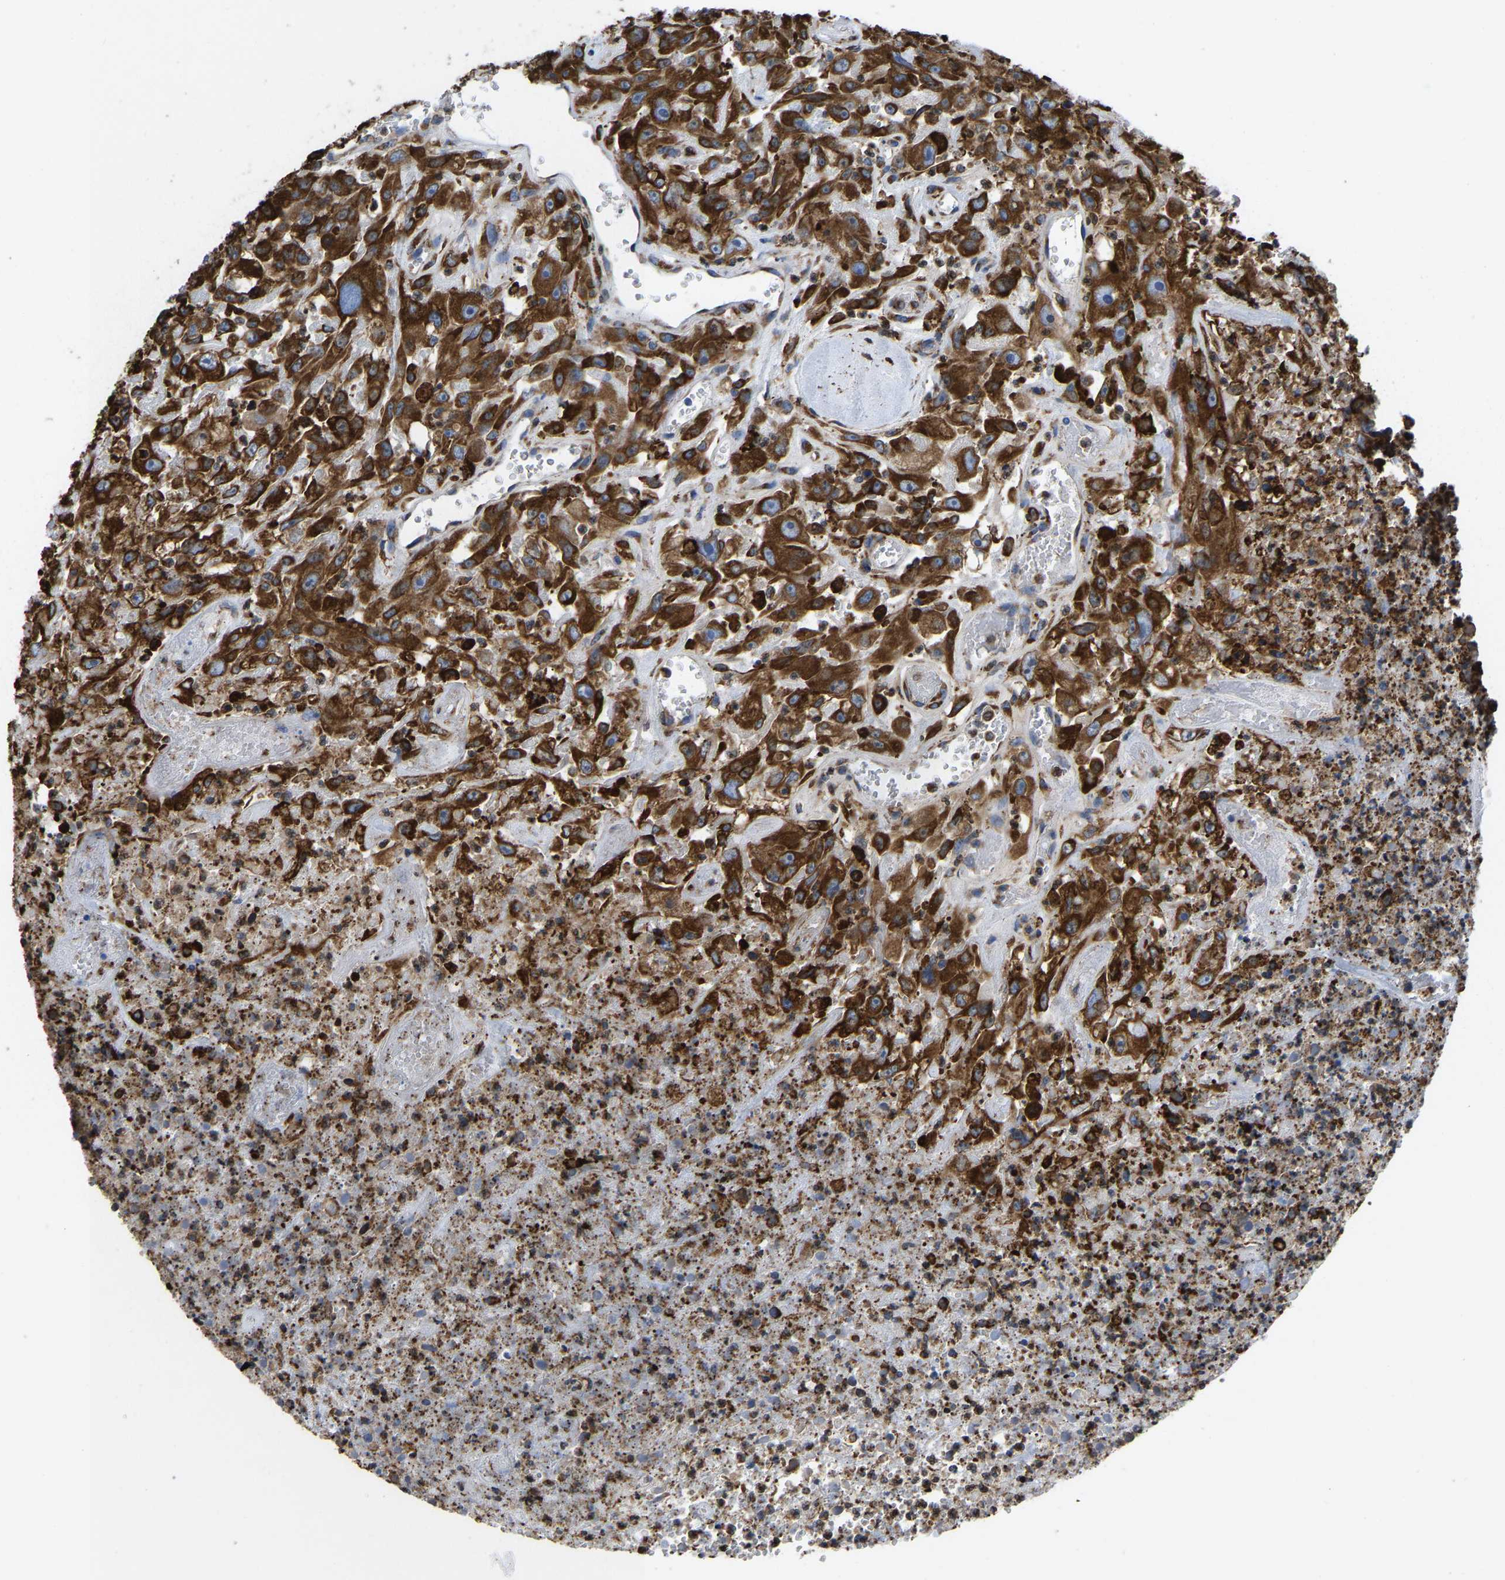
{"staining": {"intensity": "strong", "quantity": ">75%", "location": "cytoplasmic/membranous"}, "tissue": "urothelial cancer", "cell_type": "Tumor cells", "image_type": "cancer", "snomed": [{"axis": "morphology", "description": "Urothelial carcinoma, High grade"}, {"axis": "topography", "description": "Urinary bladder"}], "caption": "Immunohistochemical staining of urothelial cancer shows strong cytoplasmic/membranous protein positivity in about >75% of tumor cells.", "gene": "P4HB", "patient": {"sex": "male", "age": 46}}